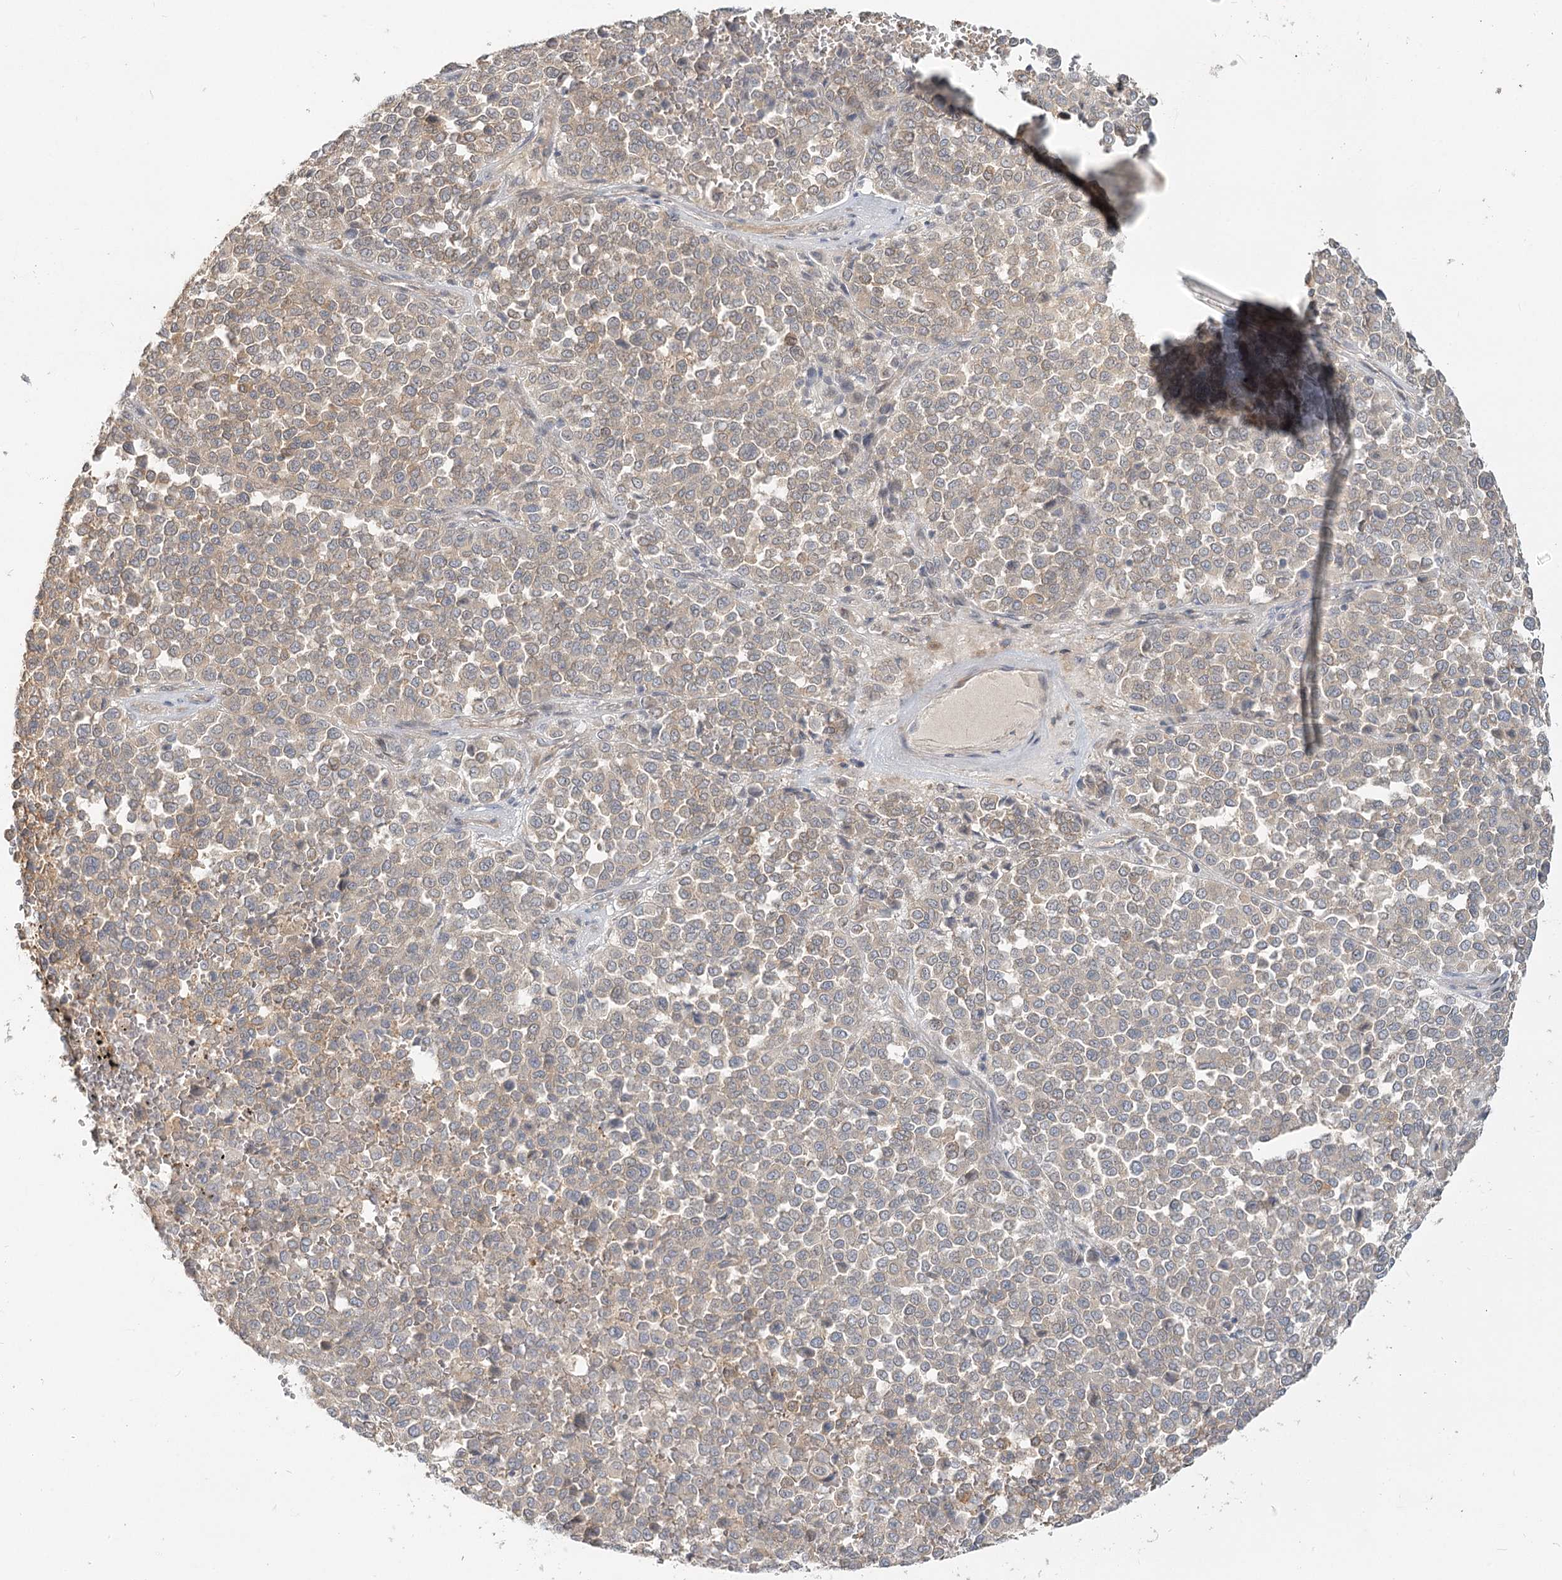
{"staining": {"intensity": "weak", "quantity": "<25%", "location": "cytoplasmic/membranous"}, "tissue": "melanoma", "cell_type": "Tumor cells", "image_type": "cancer", "snomed": [{"axis": "morphology", "description": "Malignant melanoma, Metastatic site"}, {"axis": "topography", "description": "Pancreas"}], "caption": "A high-resolution image shows IHC staining of malignant melanoma (metastatic site), which exhibits no significant staining in tumor cells.", "gene": "GUCY2C", "patient": {"sex": "female", "age": 30}}